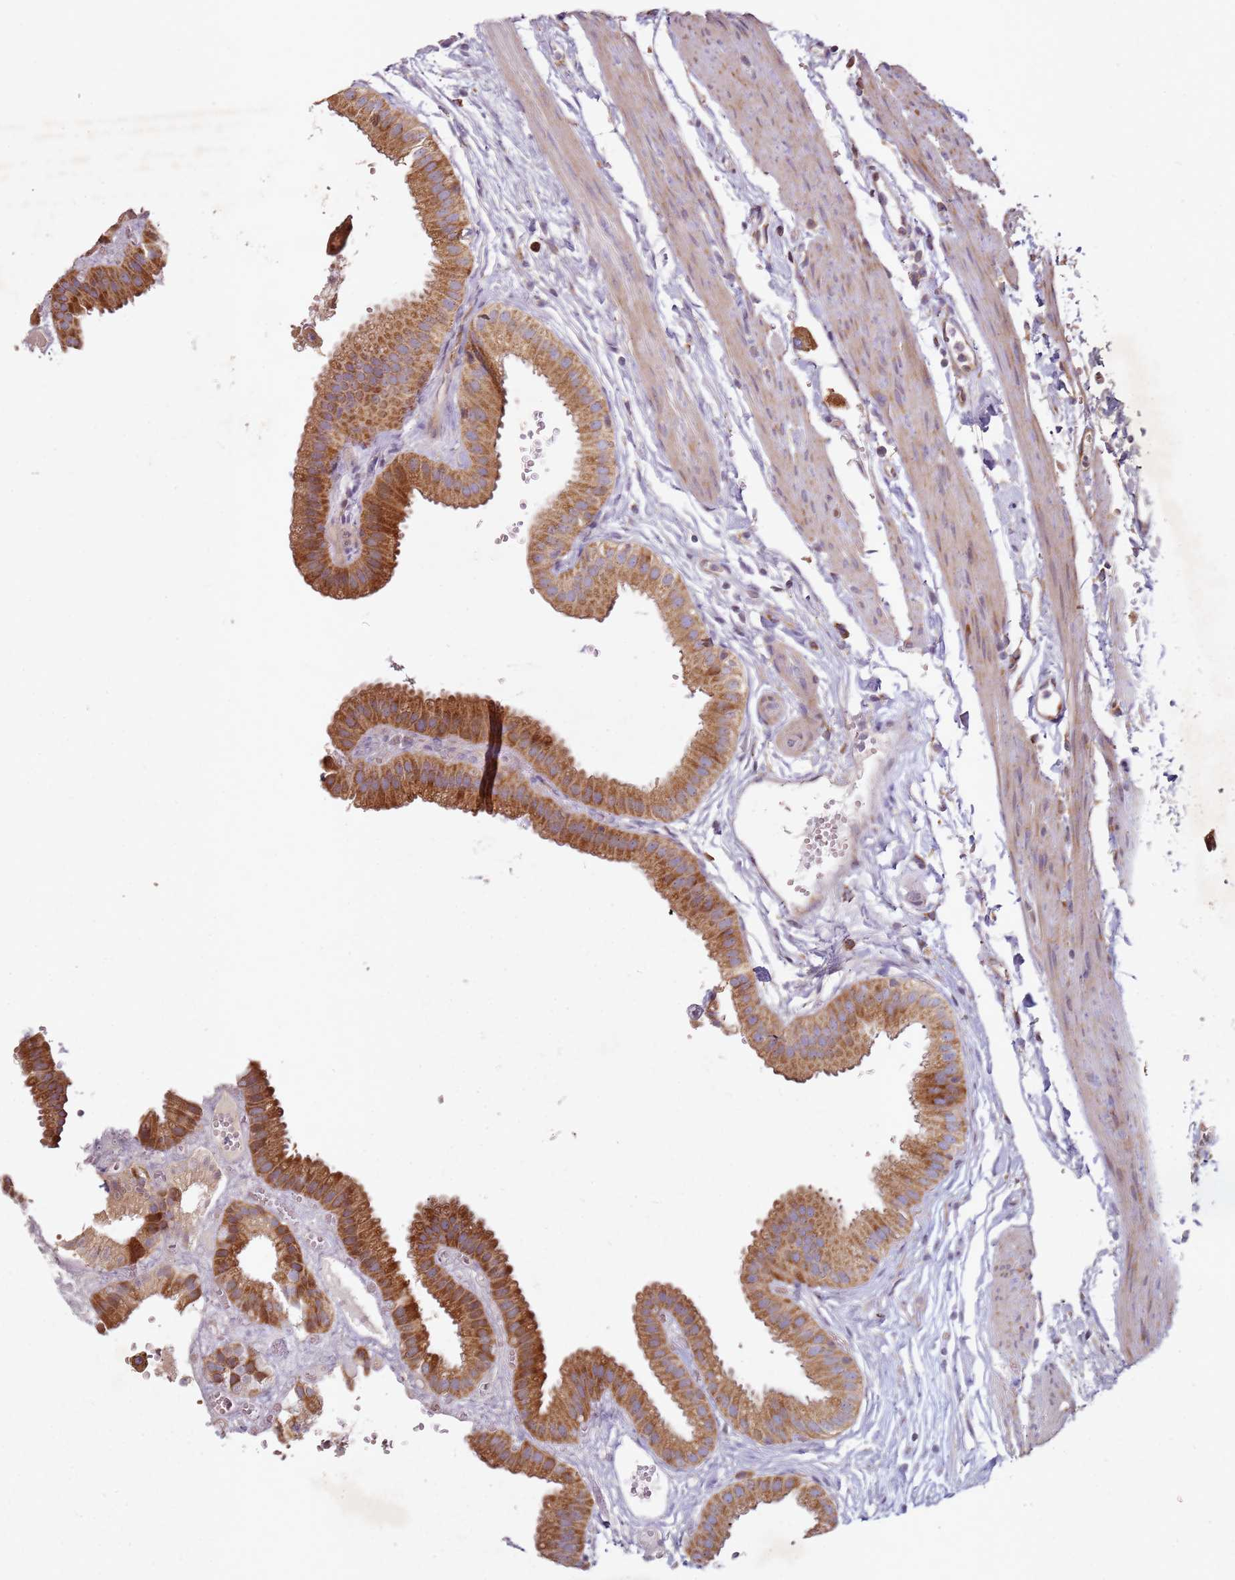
{"staining": {"intensity": "strong", "quantity": ">75%", "location": "cytoplasmic/membranous"}, "tissue": "gallbladder", "cell_type": "Glandular cells", "image_type": "normal", "snomed": [{"axis": "morphology", "description": "Normal tissue, NOS"}, {"axis": "topography", "description": "Gallbladder"}], "caption": "Gallbladder stained with DAB immunohistochemistry reveals high levels of strong cytoplasmic/membranous staining in approximately >75% of glandular cells.", "gene": "ARFRP1", "patient": {"sex": "female", "age": 61}}